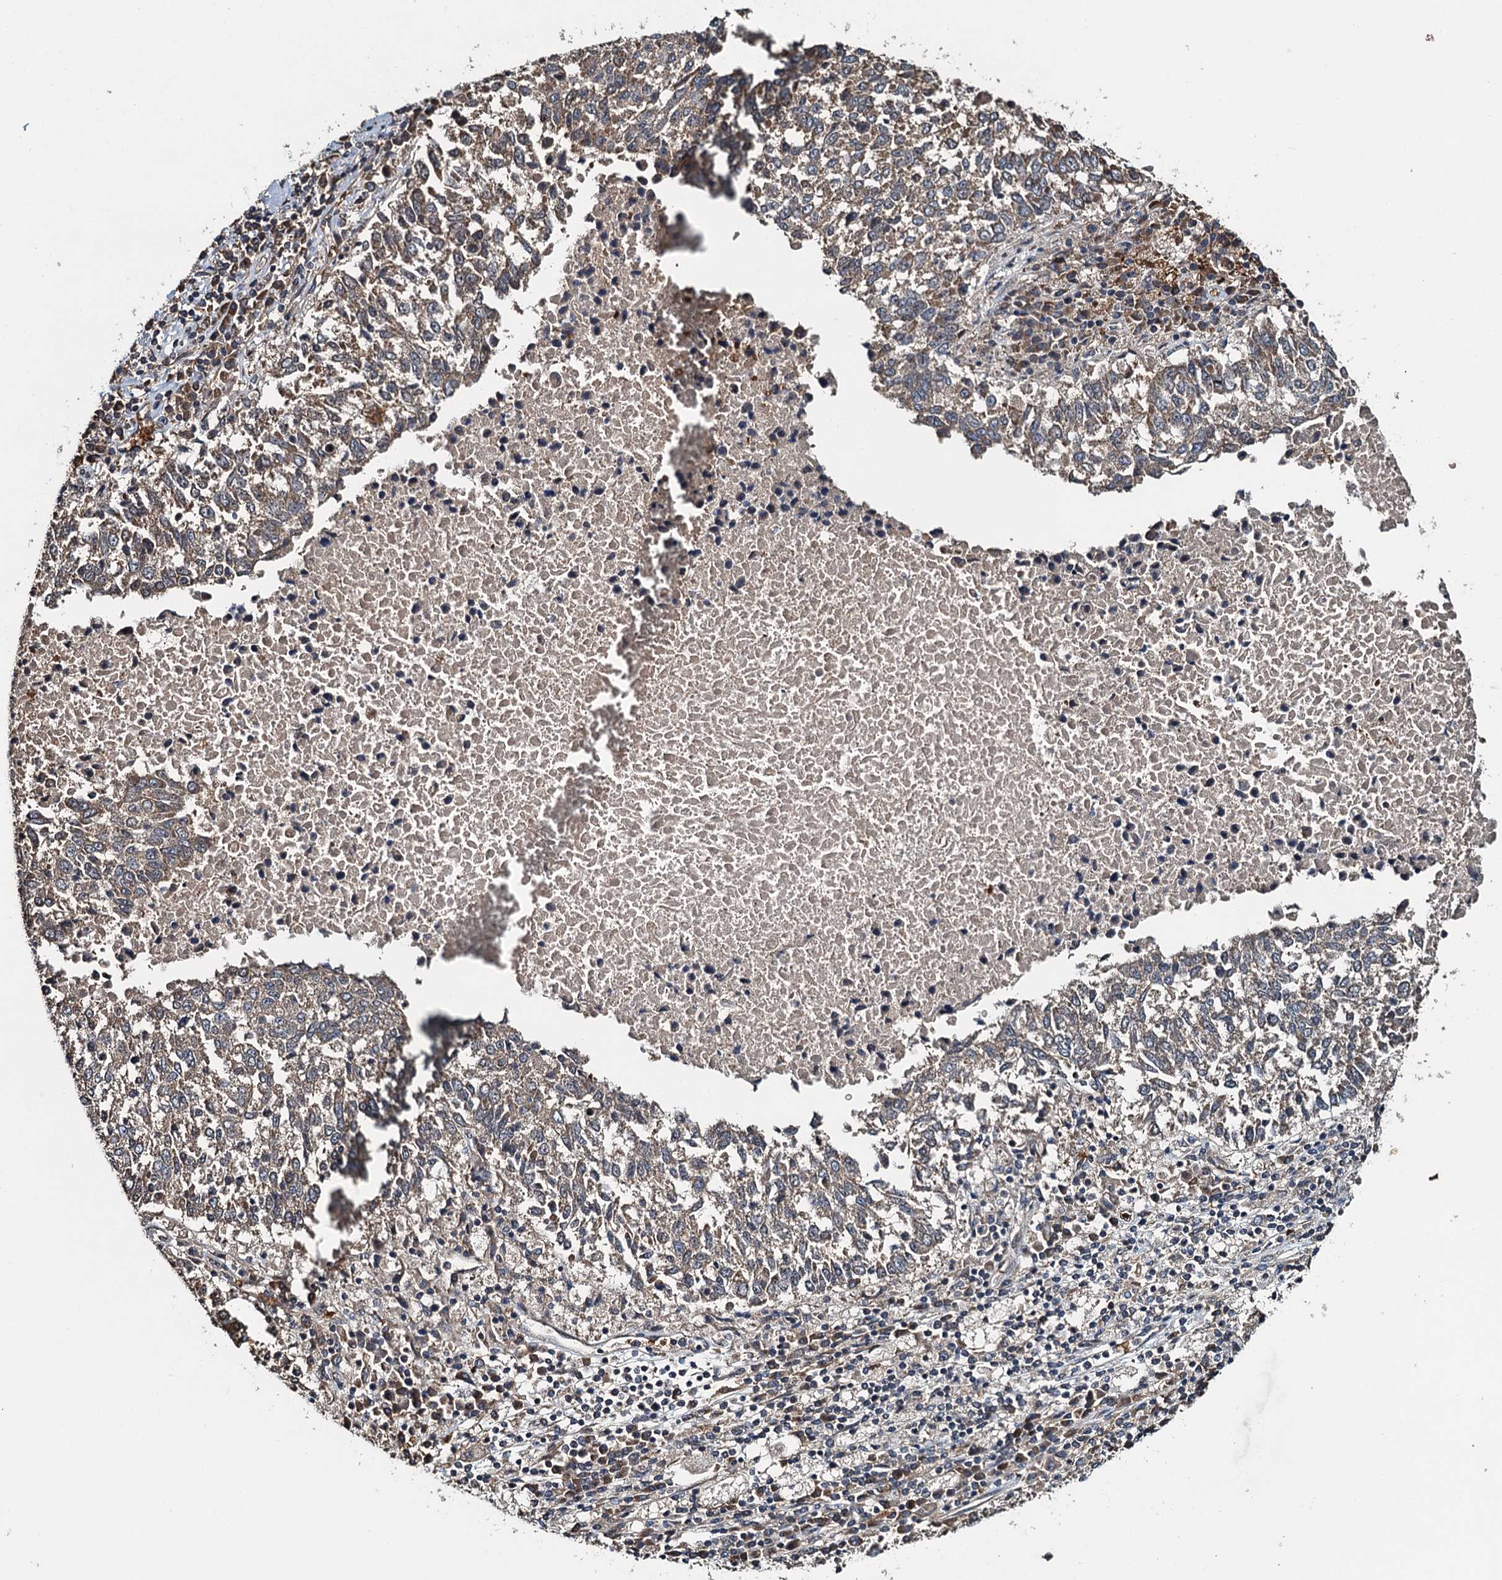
{"staining": {"intensity": "weak", "quantity": "25%-75%", "location": "cytoplasmic/membranous"}, "tissue": "lung cancer", "cell_type": "Tumor cells", "image_type": "cancer", "snomed": [{"axis": "morphology", "description": "Squamous cell carcinoma, NOS"}, {"axis": "topography", "description": "Lung"}], "caption": "This micrograph shows lung squamous cell carcinoma stained with immunohistochemistry to label a protein in brown. The cytoplasmic/membranous of tumor cells show weak positivity for the protein. Nuclei are counter-stained blue.", "gene": "SNX32", "patient": {"sex": "male", "age": 73}}